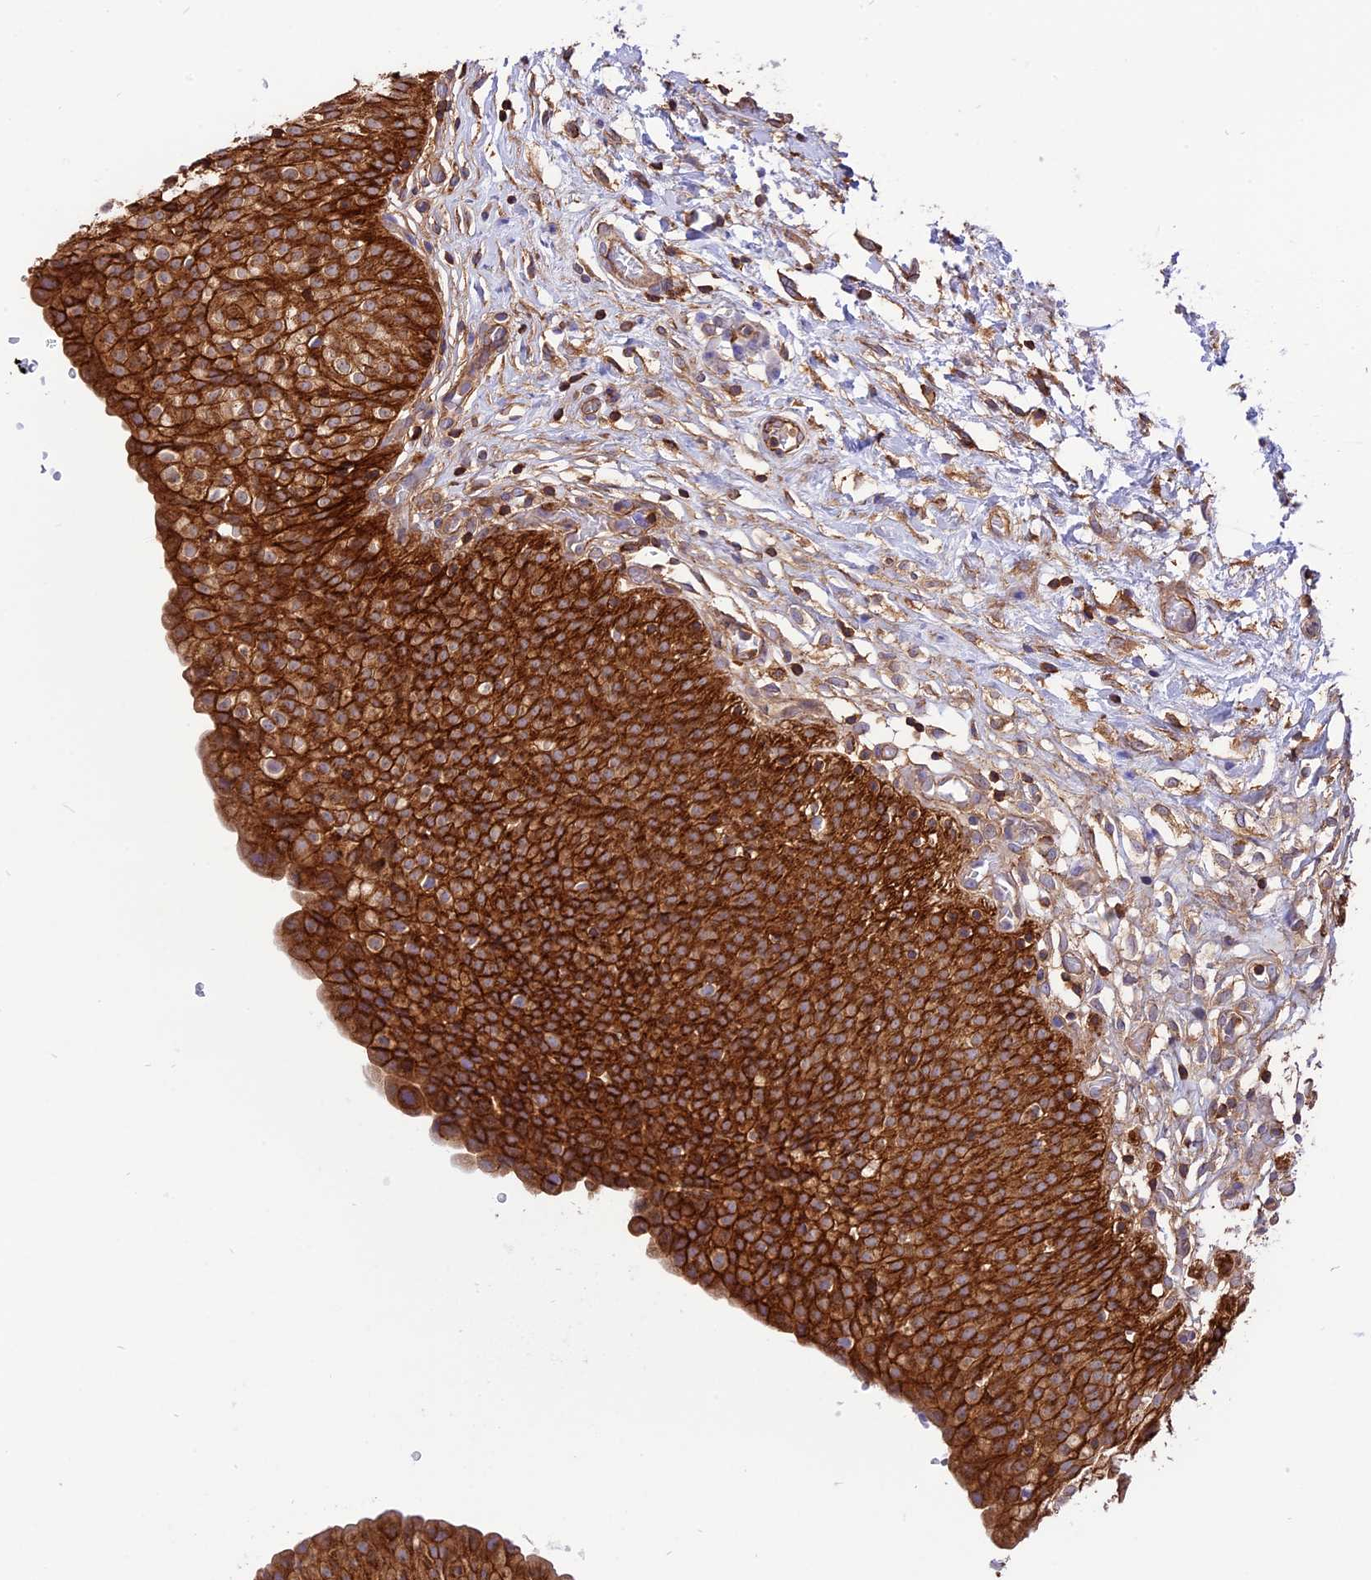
{"staining": {"intensity": "strong", "quantity": ">75%", "location": "cytoplasmic/membranous"}, "tissue": "urinary bladder", "cell_type": "Urothelial cells", "image_type": "normal", "snomed": [{"axis": "morphology", "description": "Normal tissue, NOS"}, {"axis": "topography", "description": "Urinary bladder"}], "caption": "High-power microscopy captured an immunohistochemistry (IHC) image of unremarkable urinary bladder, revealing strong cytoplasmic/membranous staining in about >75% of urothelial cells. (DAB (3,3'-diaminobenzidine) IHC with brightfield microscopy, high magnification).", "gene": "SEPTIN9", "patient": {"sex": "male", "age": 55}}